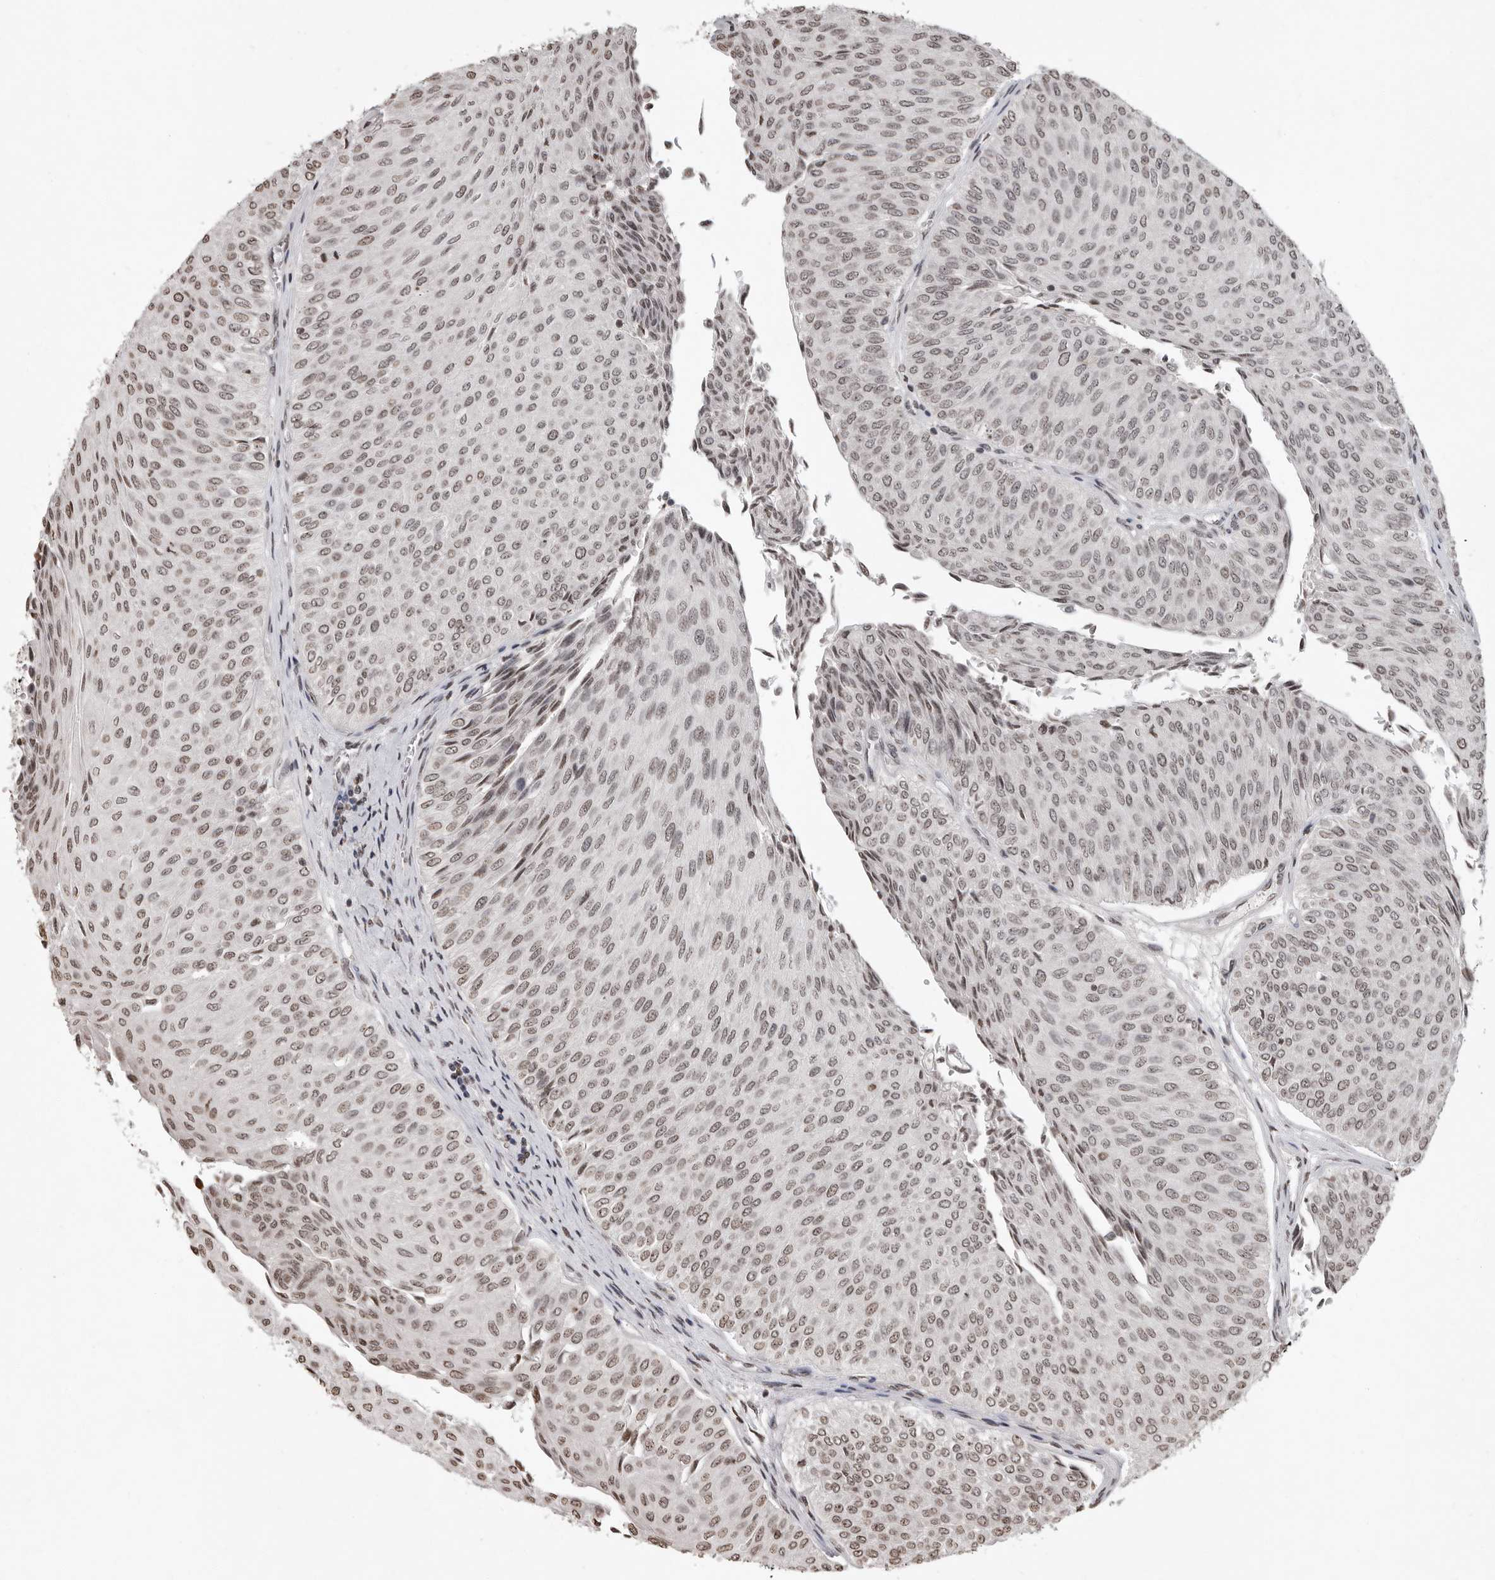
{"staining": {"intensity": "weak", "quantity": ">75%", "location": "nuclear"}, "tissue": "urothelial cancer", "cell_type": "Tumor cells", "image_type": "cancer", "snomed": [{"axis": "morphology", "description": "Urothelial carcinoma, Low grade"}, {"axis": "topography", "description": "Urinary bladder"}], "caption": "Brown immunohistochemical staining in urothelial cancer demonstrates weak nuclear expression in about >75% of tumor cells.", "gene": "WDR45", "patient": {"sex": "male", "age": 78}}